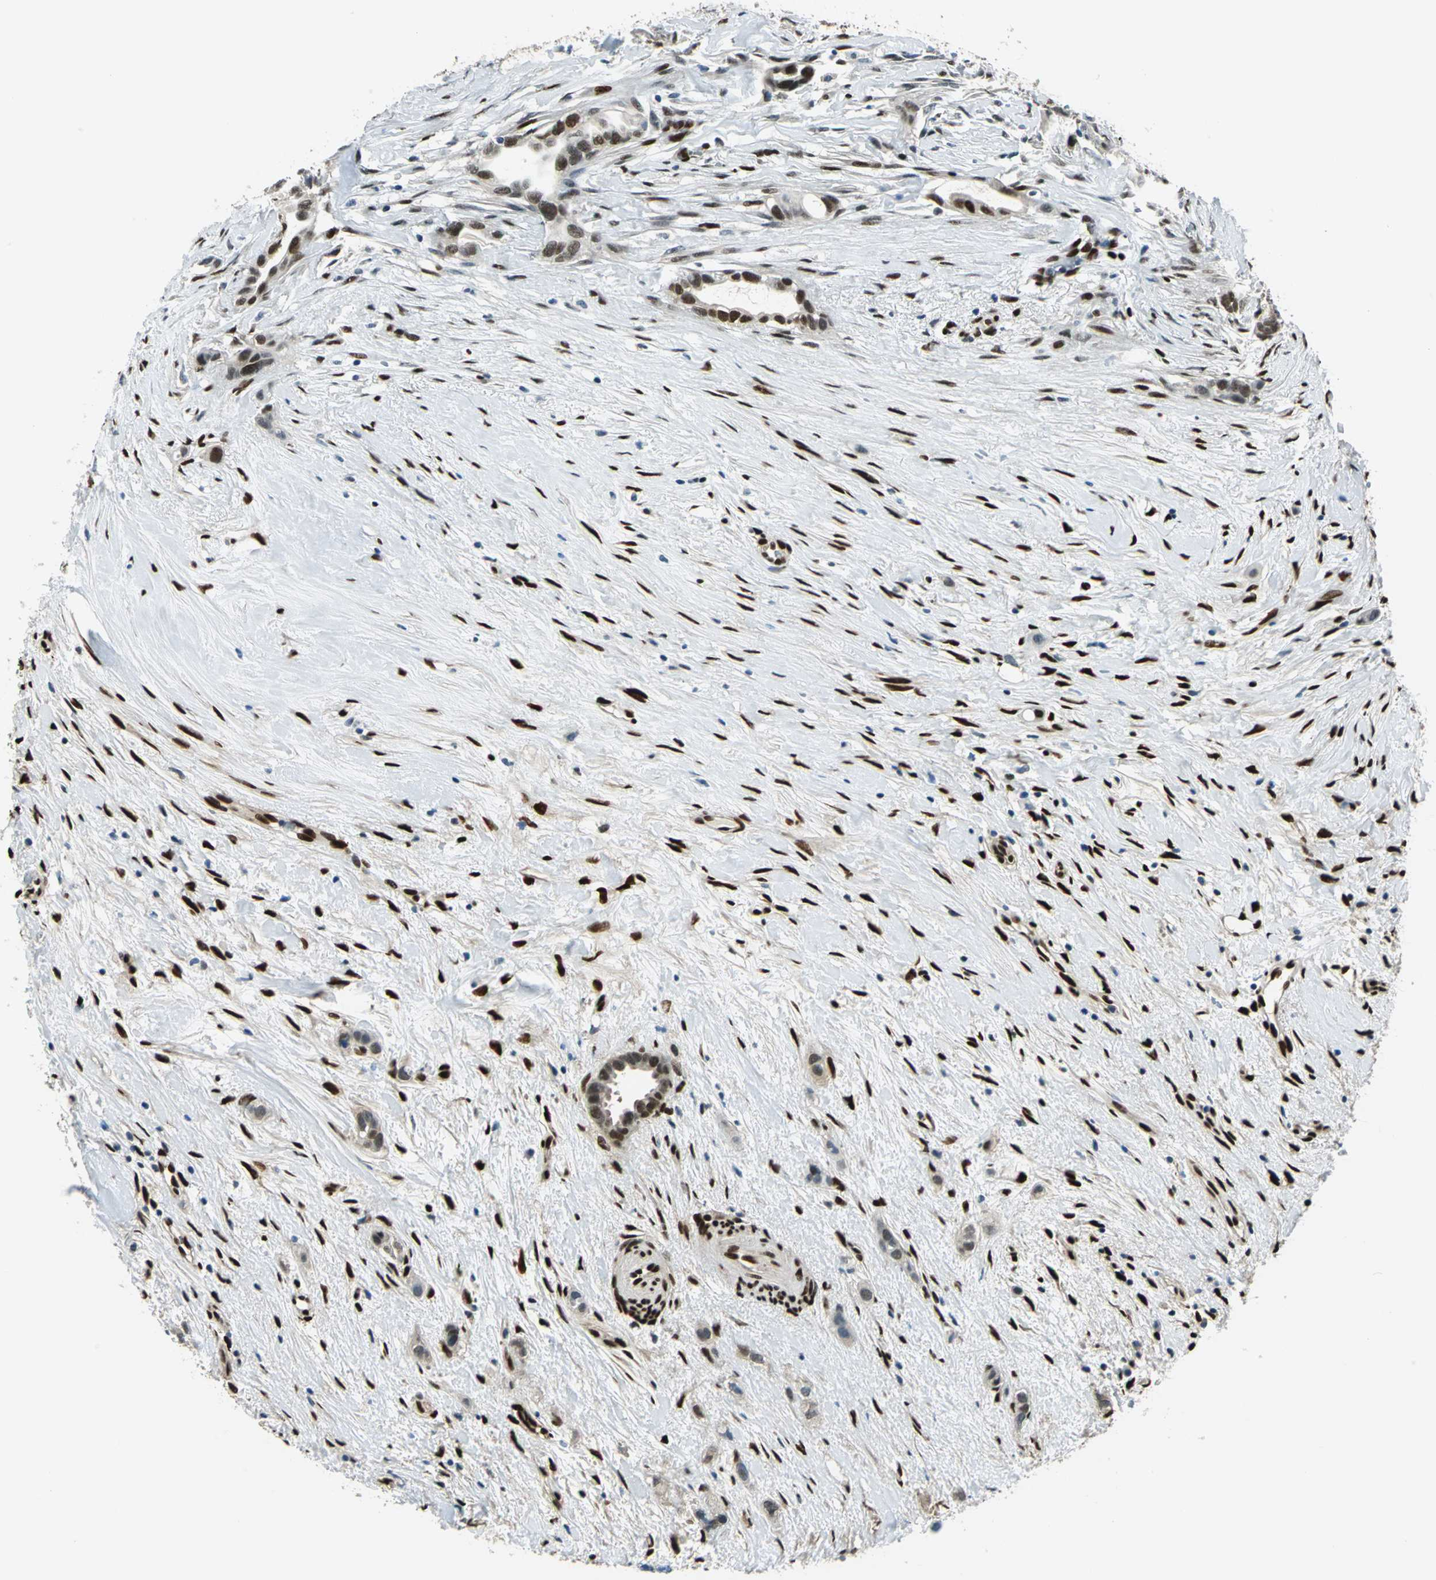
{"staining": {"intensity": "strong", "quantity": "25%-75%", "location": "nuclear"}, "tissue": "liver cancer", "cell_type": "Tumor cells", "image_type": "cancer", "snomed": [{"axis": "morphology", "description": "Cholangiocarcinoma"}, {"axis": "topography", "description": "Liver"}], "caption": "Tumor cells demonstrate high levels of strong nuclear positivity in approximately 25%-75% of cells in liver cholangiocarcinoma. The protein is stained brown, and the nuclei are stained in blue (DAB IHC with brightfield microscopy, high magnification).", "gene": "NFIA", "patient": {"sex": "female", "age": 65}}